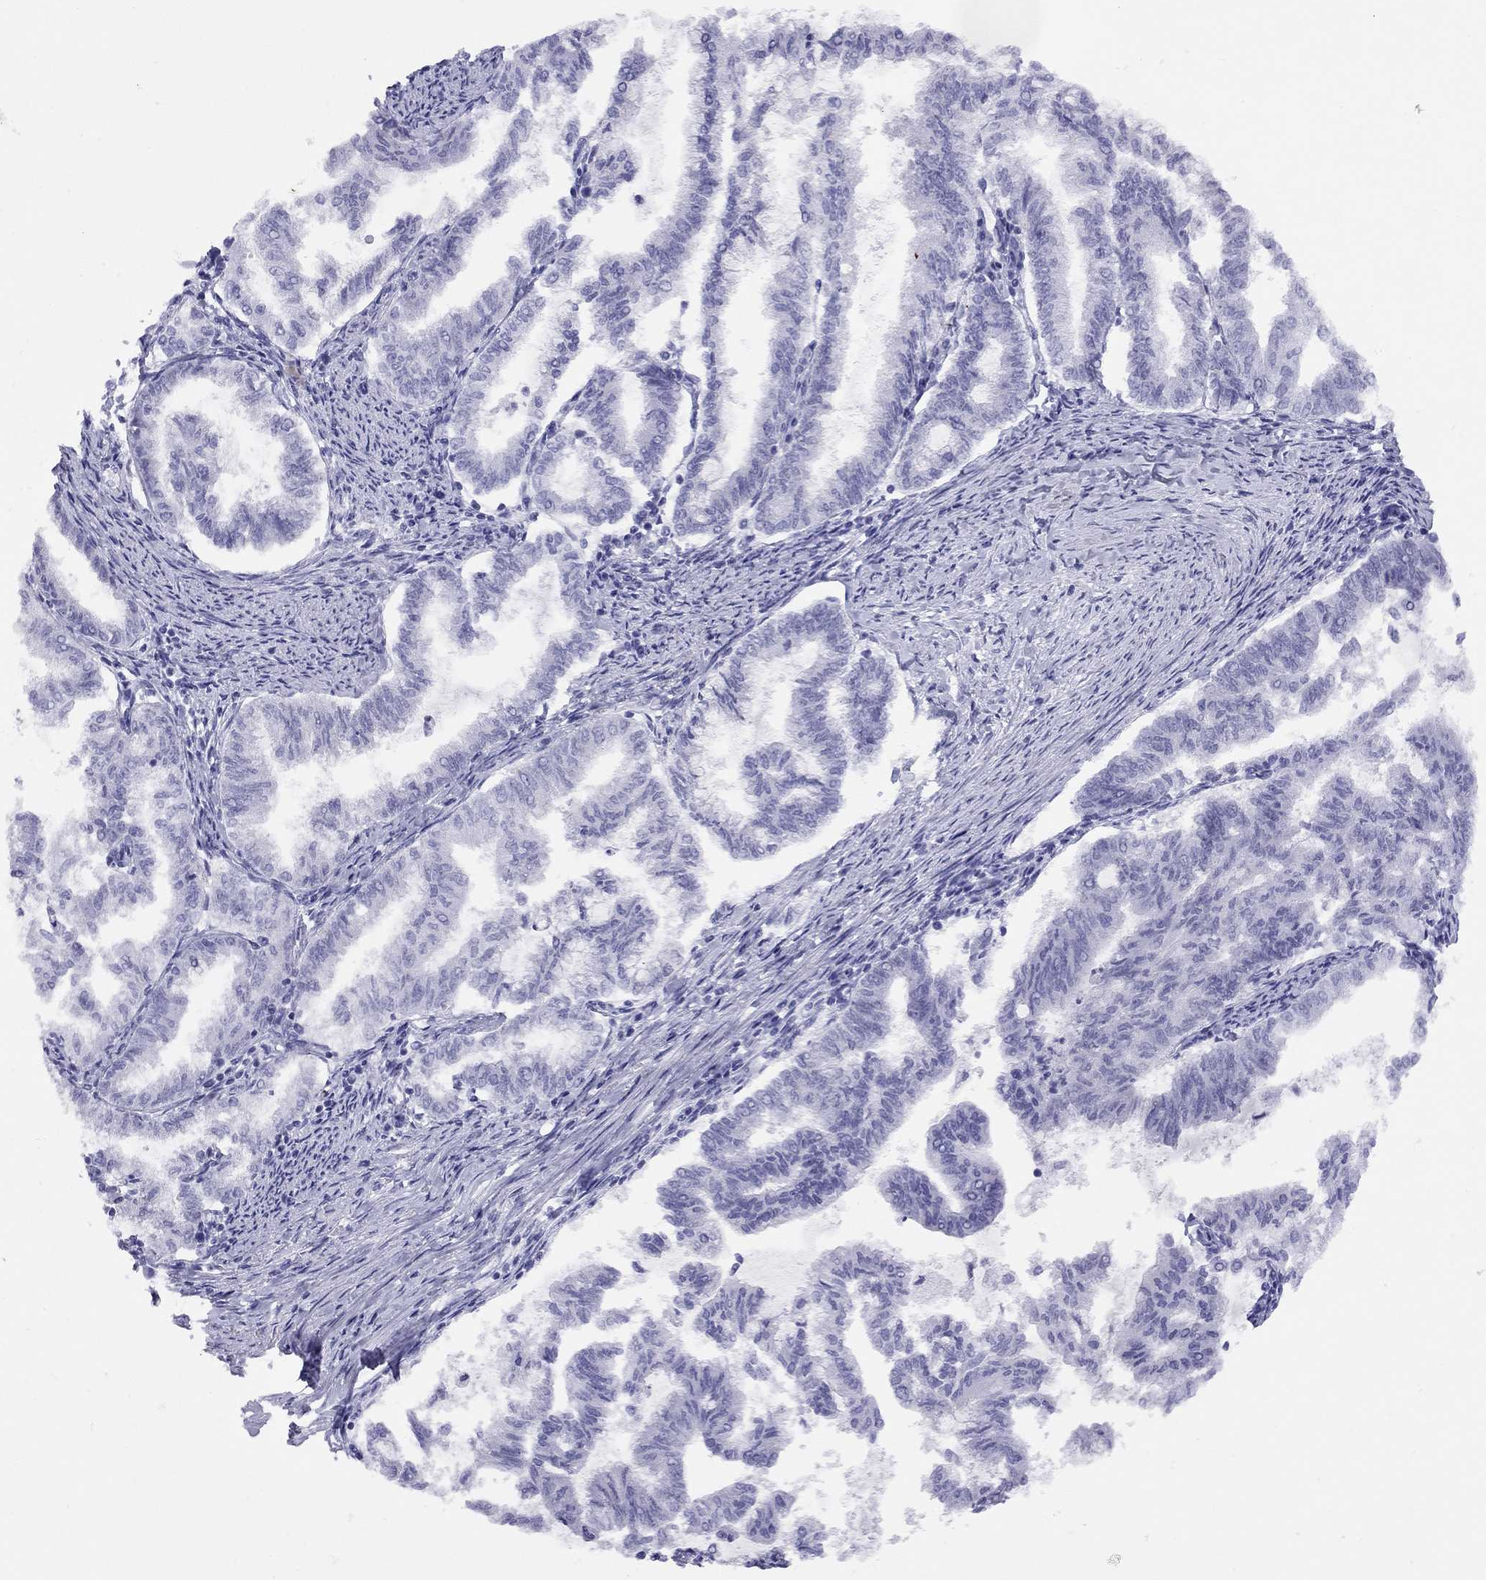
{"staining": {"intensity": "negative", "quantity": "none", "location": "none"}, "tissue": "endometrial cancer", "cell_type": "Tumor cells", "image_type": "cancer", "snomed": [{"axis": "morphology", "description": "Adenocarcinoma, NOS"}, {"axis": "topography", "description": "Endometrium"}], "caption": "Tumor cells show no significant staining in endometrial cancer.", "gene": "LYAR", "patient": {"sex": "female", "age": 79}}